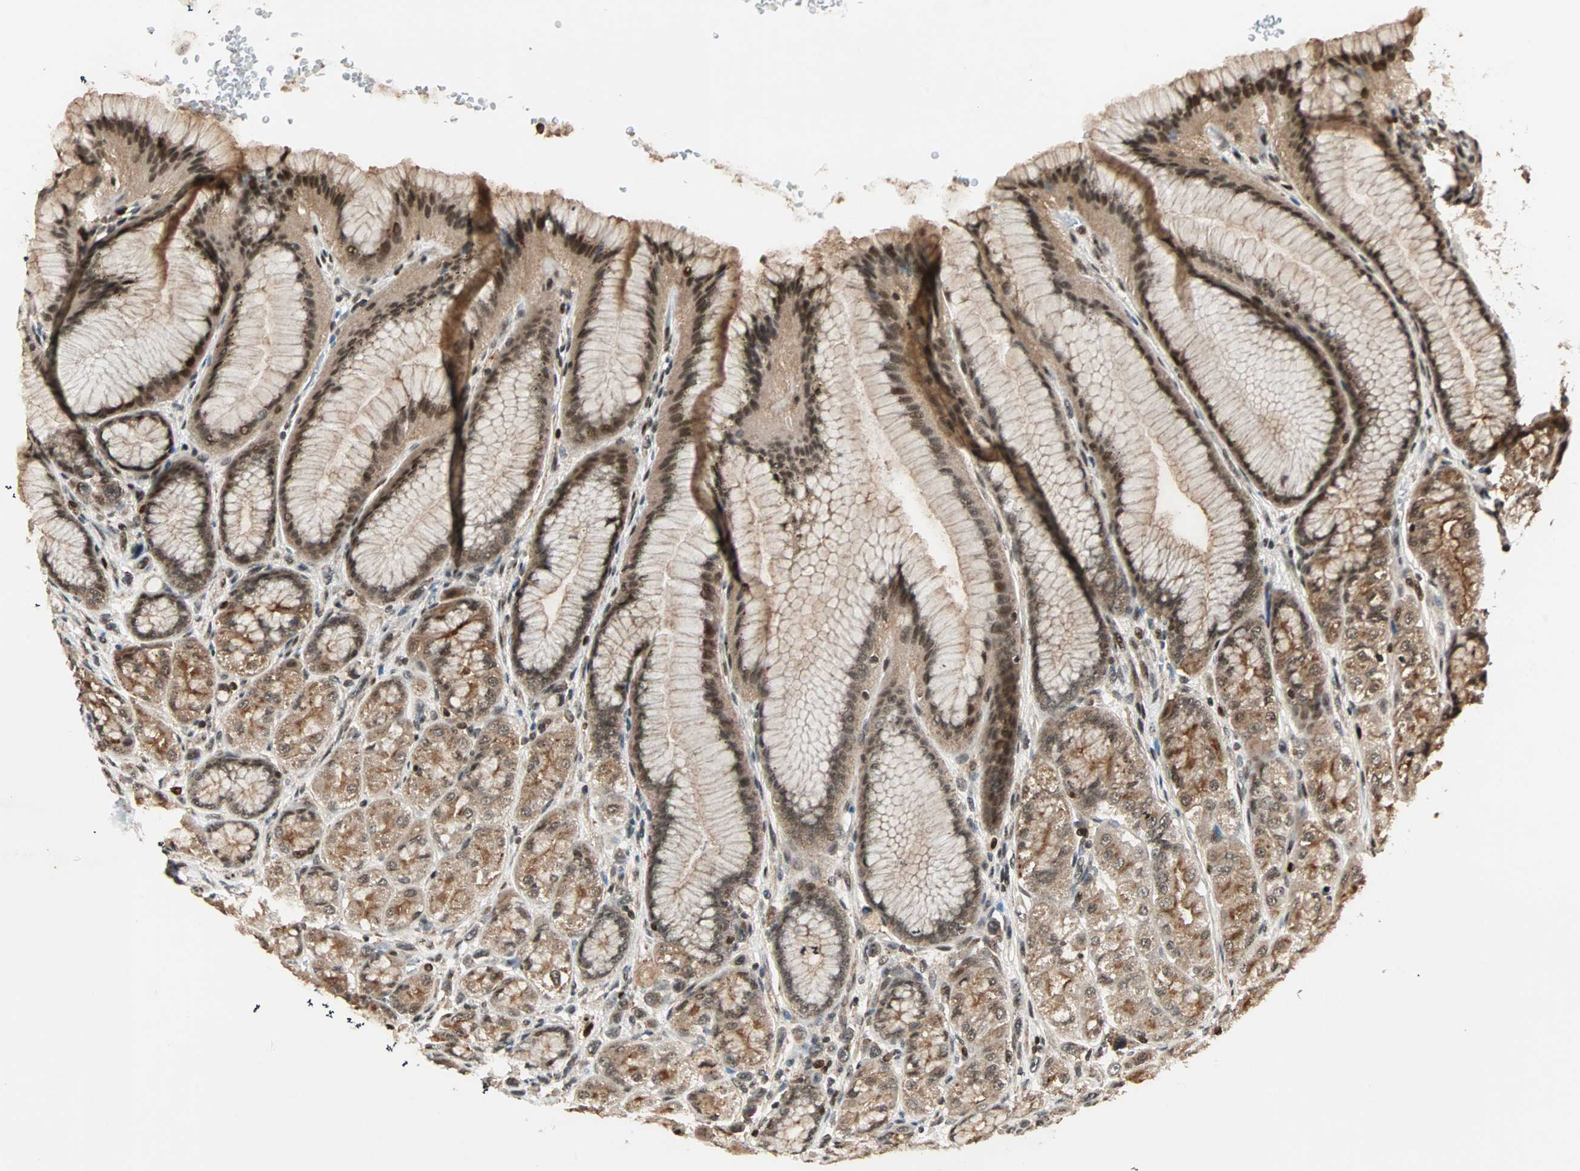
{"staining": {"intensity": "weak", "quantity": "25%-75%", "location": "cytoplasmic/membranous,nuclear"}, "tissue": "stomach", "cell_type": "Glandular cells", "image_type": "normal", "snomed": [{"axis": "morphology", "description": "Normal tissue, NOS"}, {"axis": "morphology", "description": "Adenocarcinoma, NOS"}, {"axis": "topography", "description": "Stomach"}, {"axis": "topography", "description": "Stomach, lower"}], "caption": "Protein expression analysis of benign stomach exhibits weak cytoplasmic/membranous,nuclear expression in about 25%-75% of glandular cells.", "gene": "ZBED9", "patient": {"sex": "female", "age": 65}}